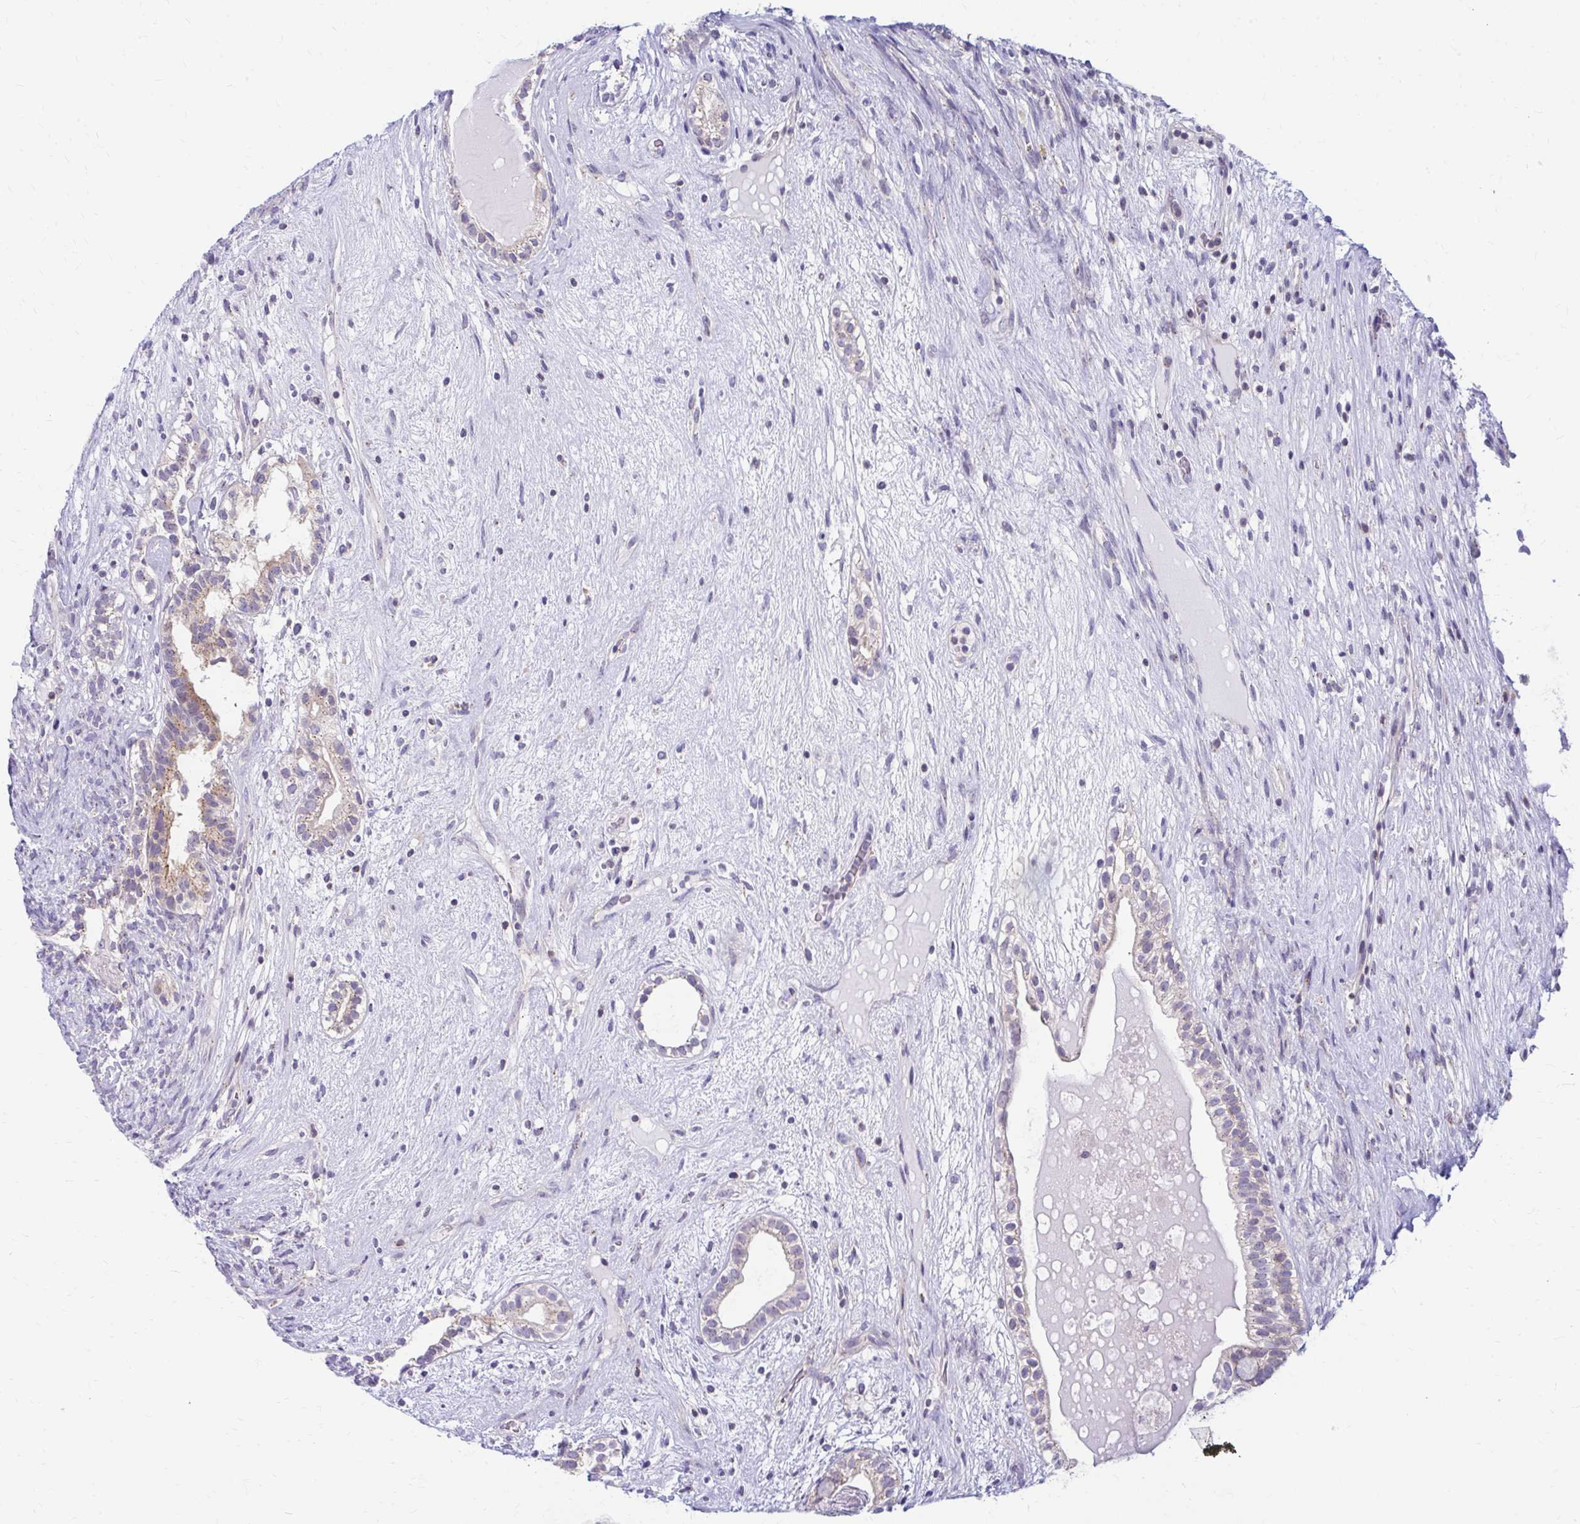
{"staining": {"intensity": "moderate", "quantity": "<25%", "location": "cytoplasmic/membranous"}, "tissue": "testis cancer", "cell_type": "Tumor cells", "image_type": "cancer", "snomed": [{"axis": "morphology", "description": "Seminoma, NOS"}, {"axis": "morphology", "description": "Carcinoma, Embryonal, NOS"}, {"axis": "topography", "description": "Testis"}], "caption": "High-power microscopy captured an immunohistochemistry (IHC) photomicrograph of testis embryonal carcinoma, revealing moderate cytoplasmic/membranous positivity in approximately <25% of tumor cells.", "gene": "RADIL", "patient": {"sex": "male", "age": 41}}